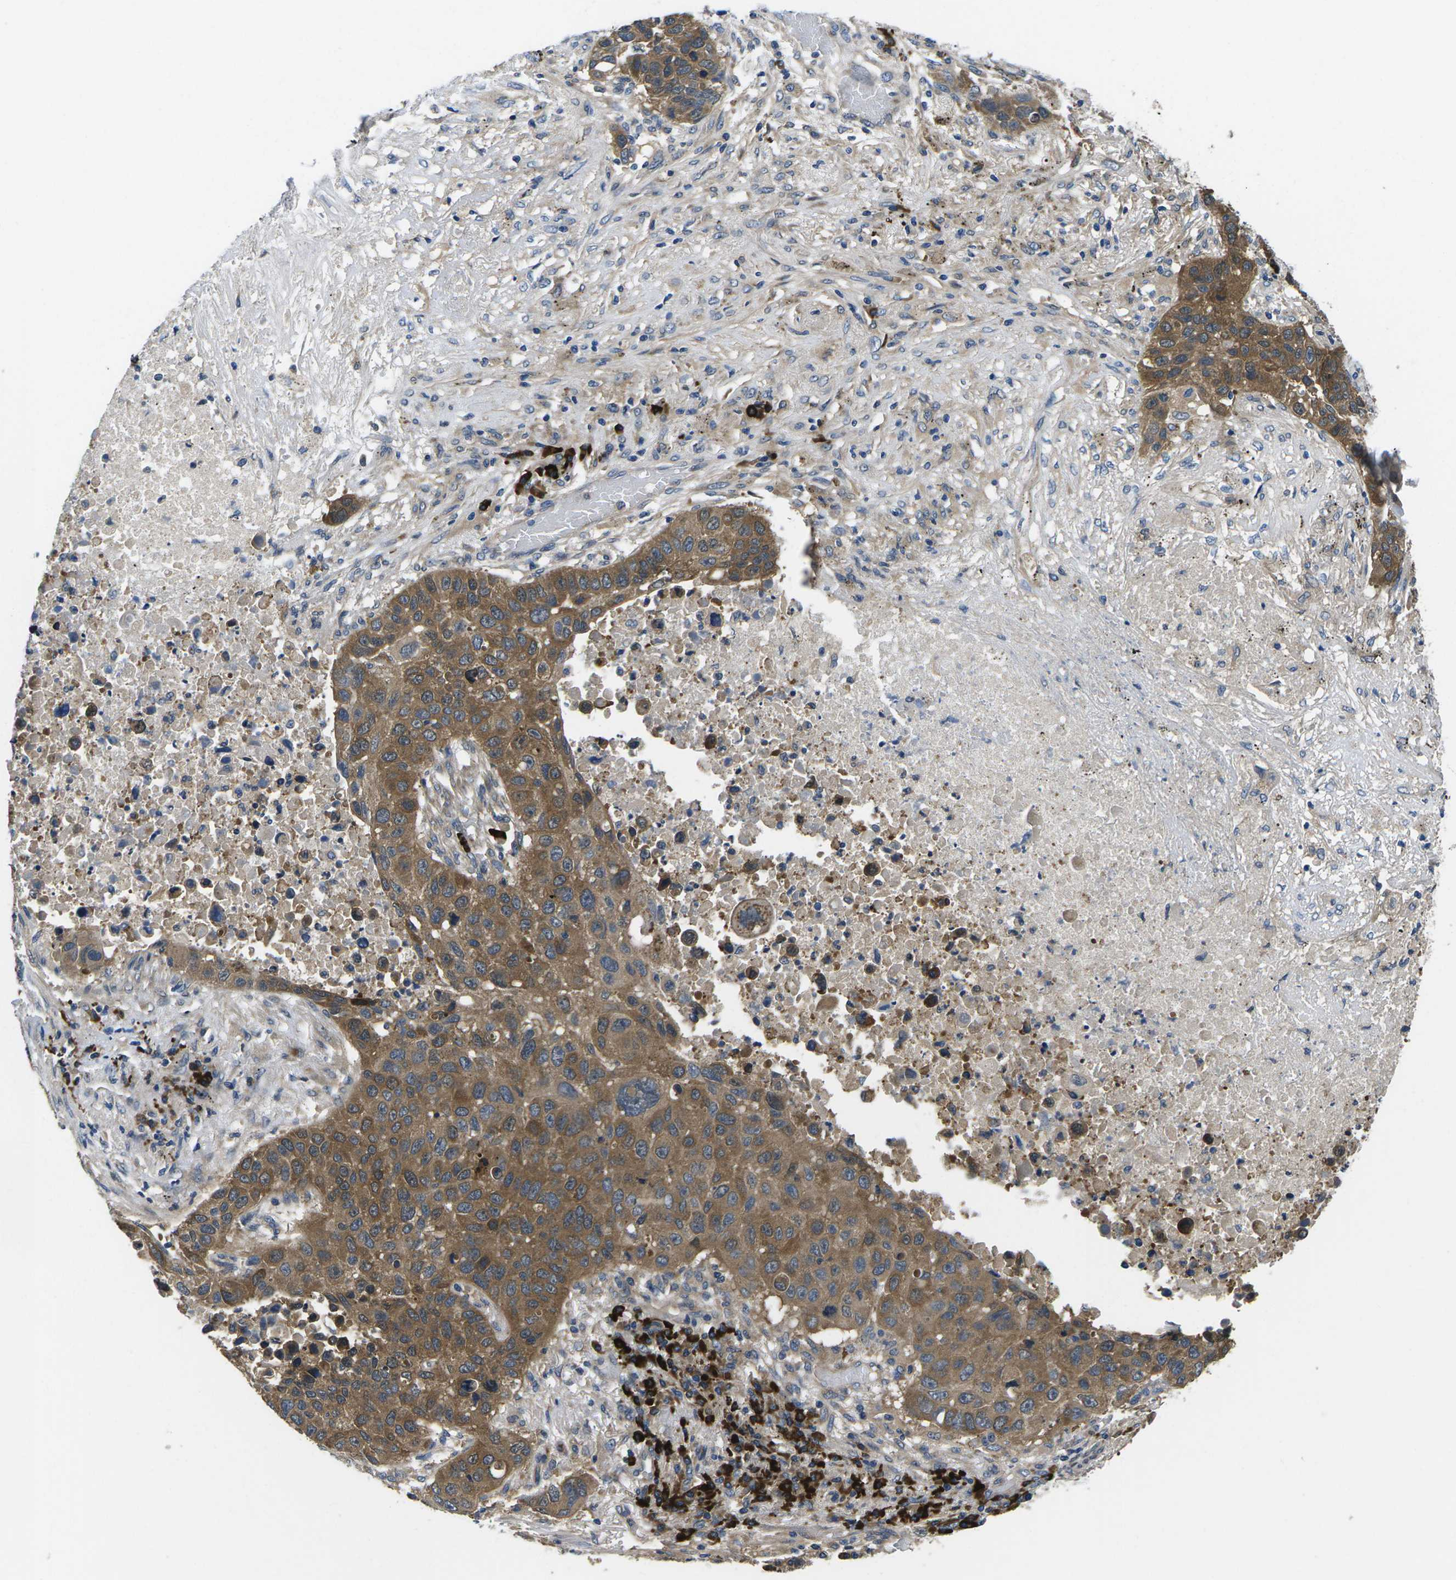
{"staining": {"intensity": "moderate", "quantity": ">75%", "location": "cytoplasmic/membranous"}, "tissue": "lung cancer", "cell_type": "Tumor cells", "image_type": "cancer", "snomed": [{"axis": "morphology", "description": "Squamous cell carcinoma, NOS"}, {"axis": "topography", "description": "Lung"}], "caption": "An image of lung cancer stained for a protein shows moderate cytoplasmic/membranous brown staining in tumor cells.", "gene": "PLCE1", "patient": {"sex": "male", "age": 57}}